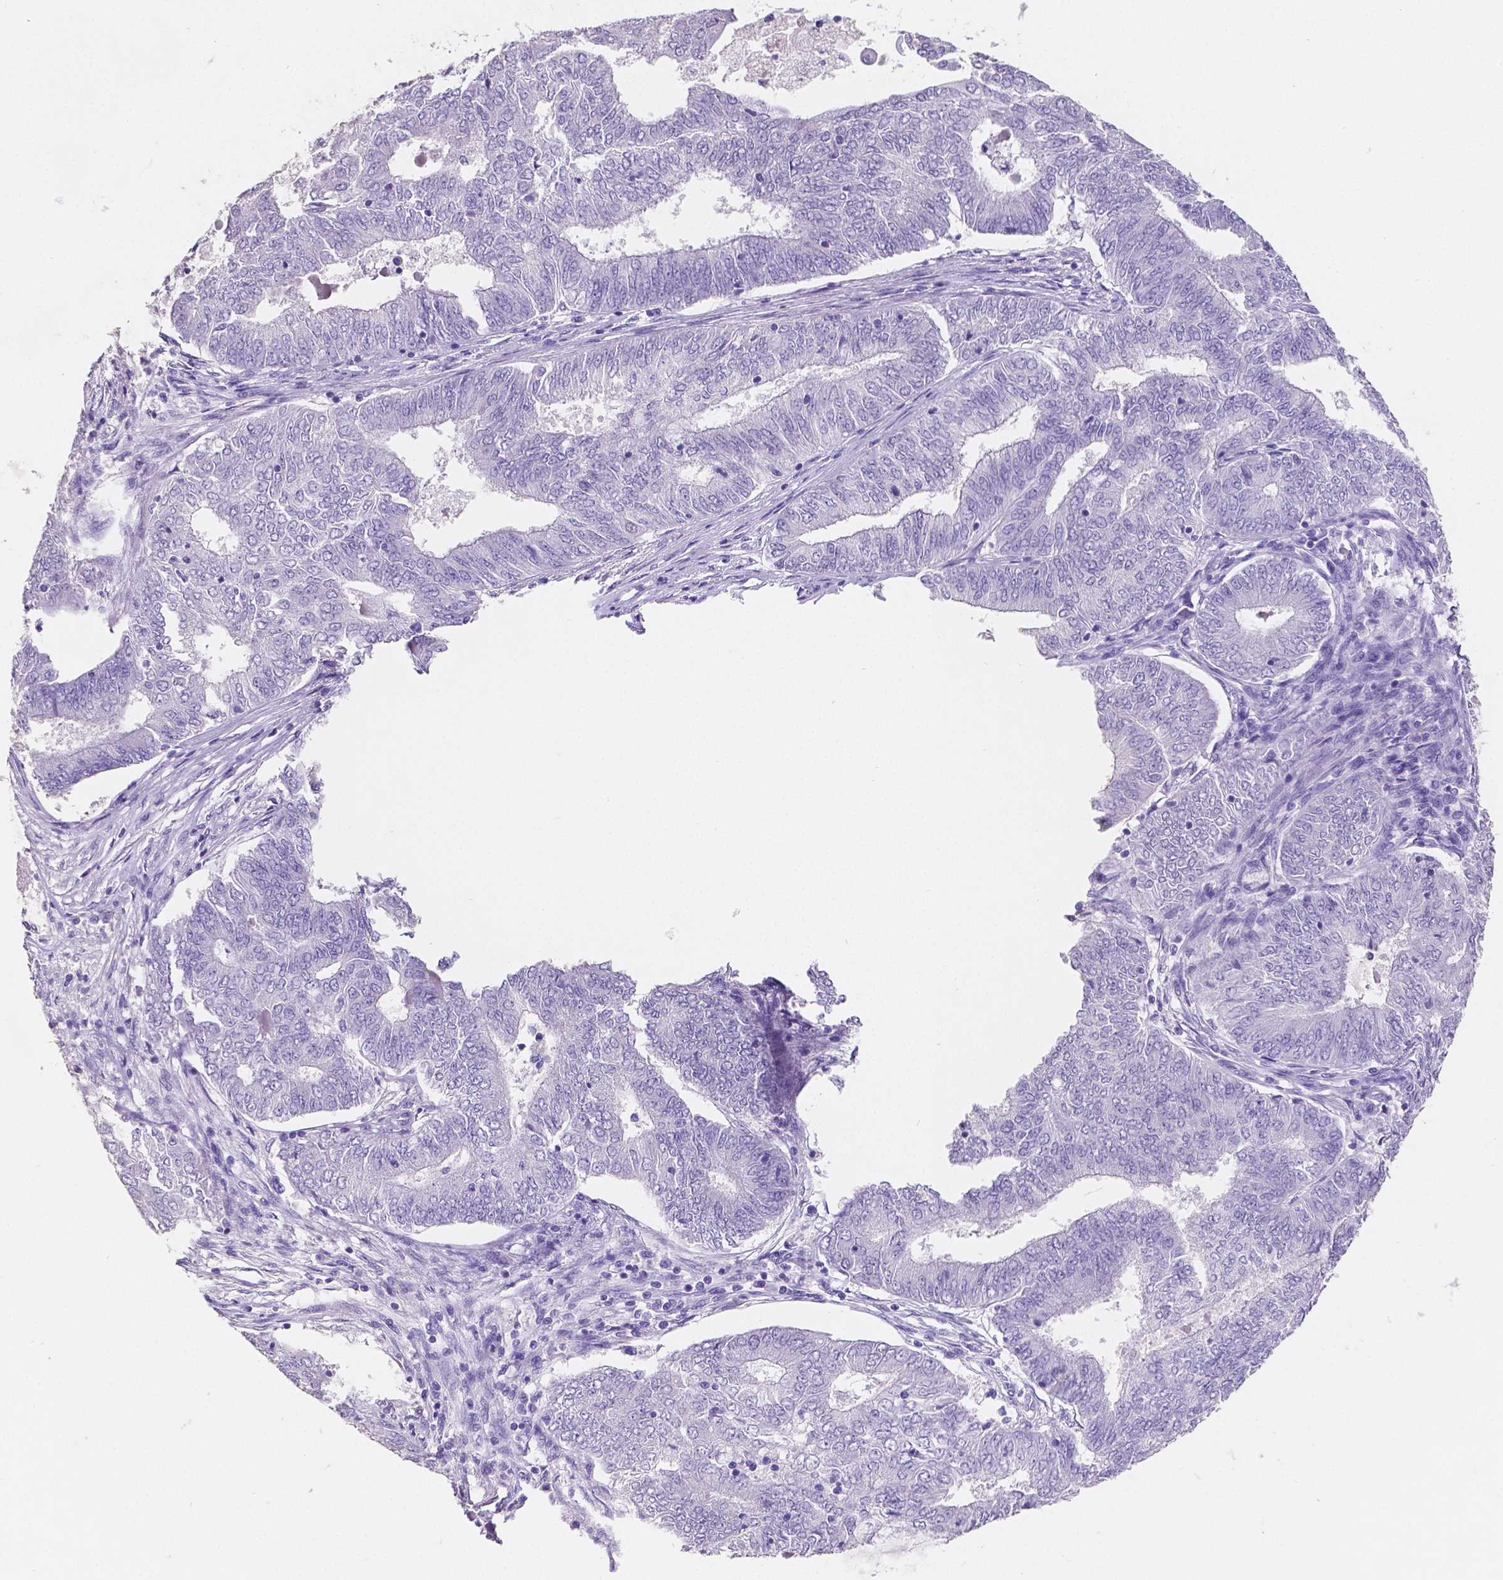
{"staining": {"intensity": "negative", "quantity": "none", "location": "none"}, "tissue": "endometrial cancer", "cell_type": "Tumor cells", "image_type": "cancer", "snomed": [{"axis": "morphology", "description": "Adenocarcinoma, NOS"}, {"axis": "topography", "description": "Endometrium"}], "caption": "This is an IHC histopathology image of endometrial cancer. There is no staining in tumor cells.", "gene": "SATB2", "patient": {"sex": "female", "age": 62}}